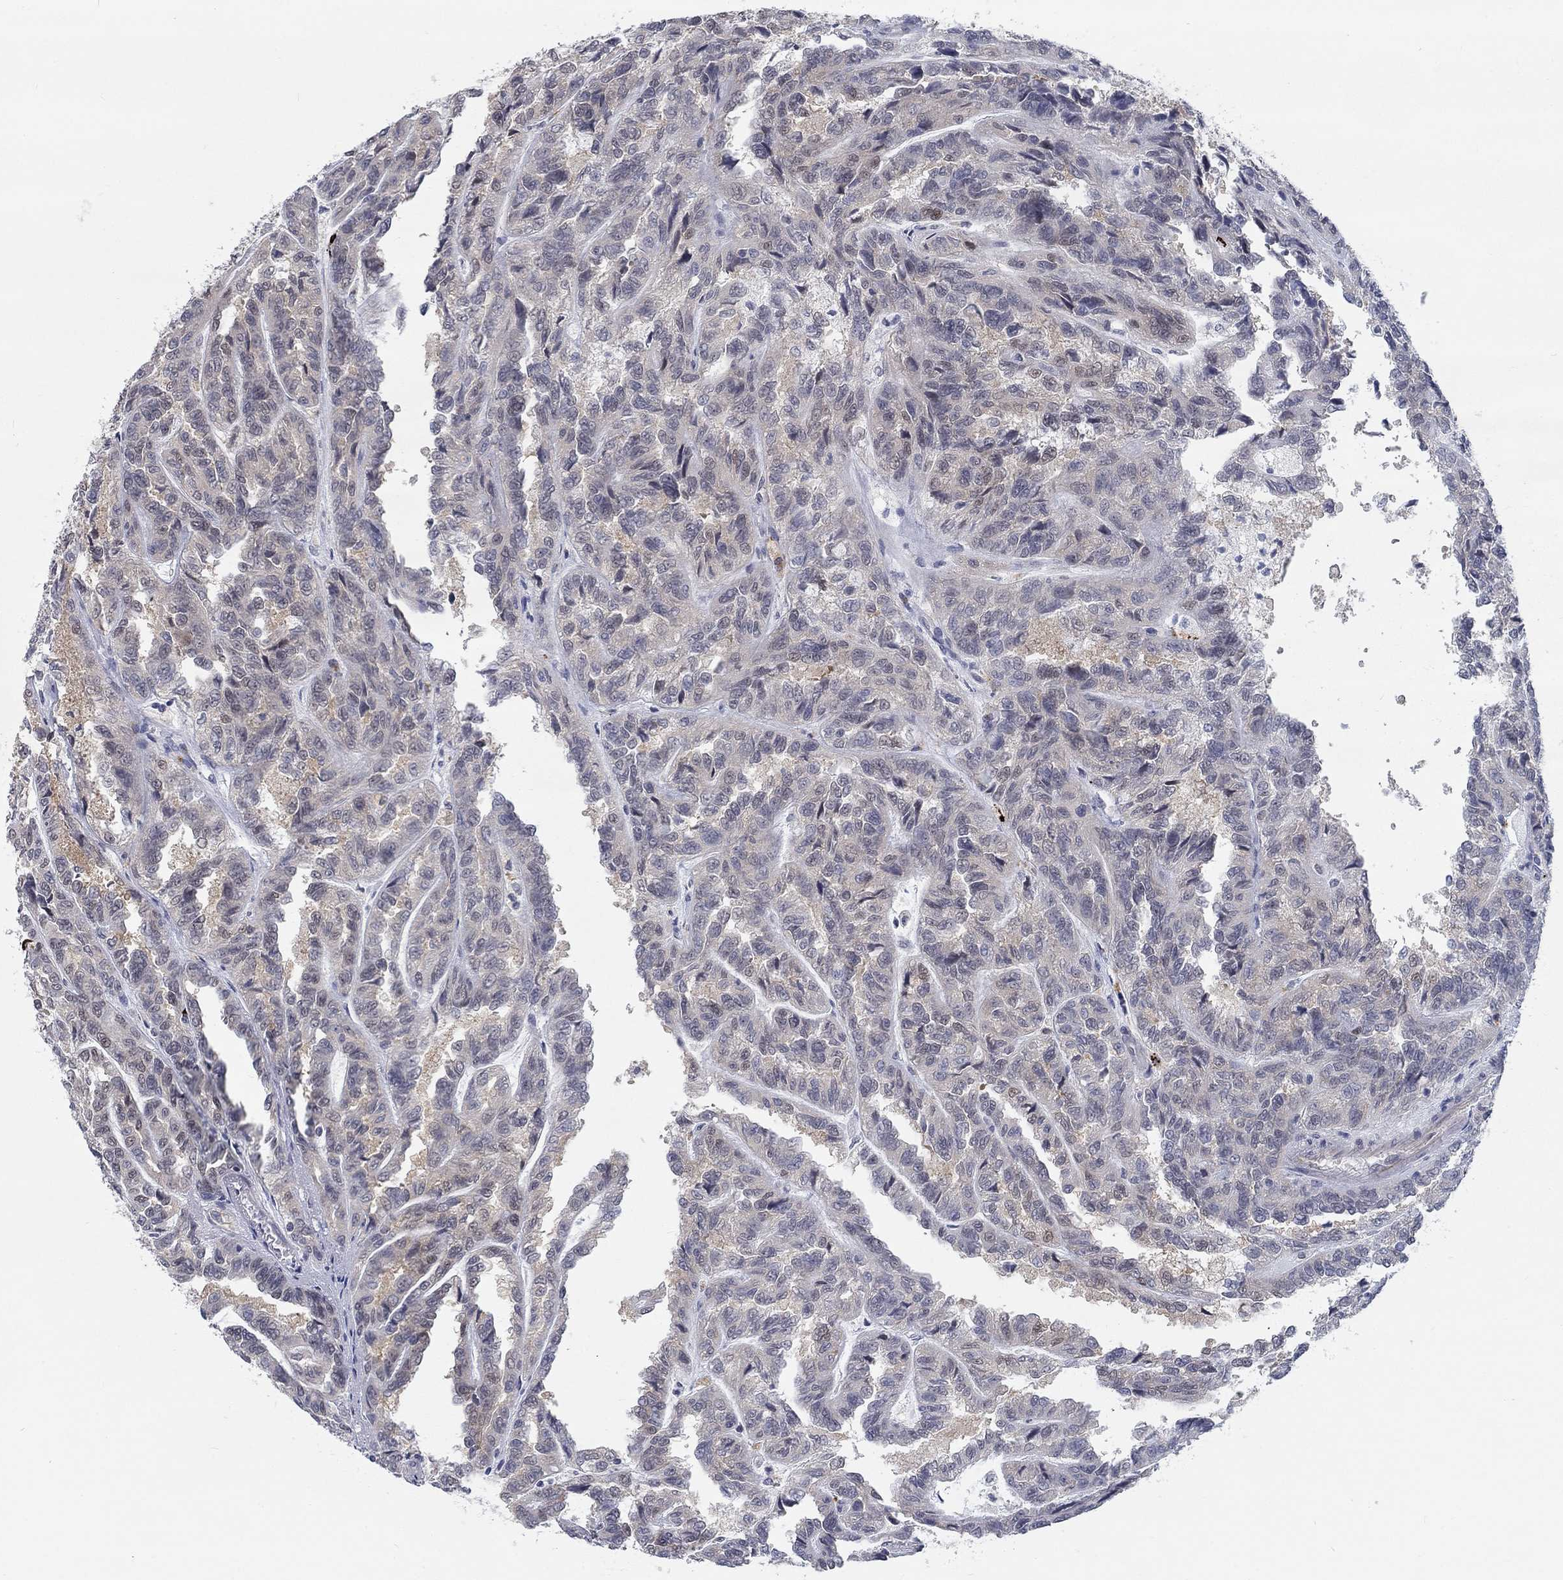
{"staining": {"intensity": "weak", "quantity": "25%-75%", "location": "cytoplasmic/membranous"}, "tissue": "renal cancer", "cell_type": "Tumor cells", "image_type": "cancer", "snomed": [{"axis": "morphology", "description": "Adenocarcinoma, NOS"}, {"axis": "topography", "description": "Kidney"}], "caption": "High-magnification brightfield microscopy of renal cancer (adenocarcinoma) stained with DAB (3,3'-diaminobenzidine) (brown) and counterstained with hematoxylin (blue). tumor cells exhibit weak cytoplasmic/membranous expression is present in about25%-75% of cells.", "gene": "MTSS2", "patient": {"sex": "male", "age": 79}}